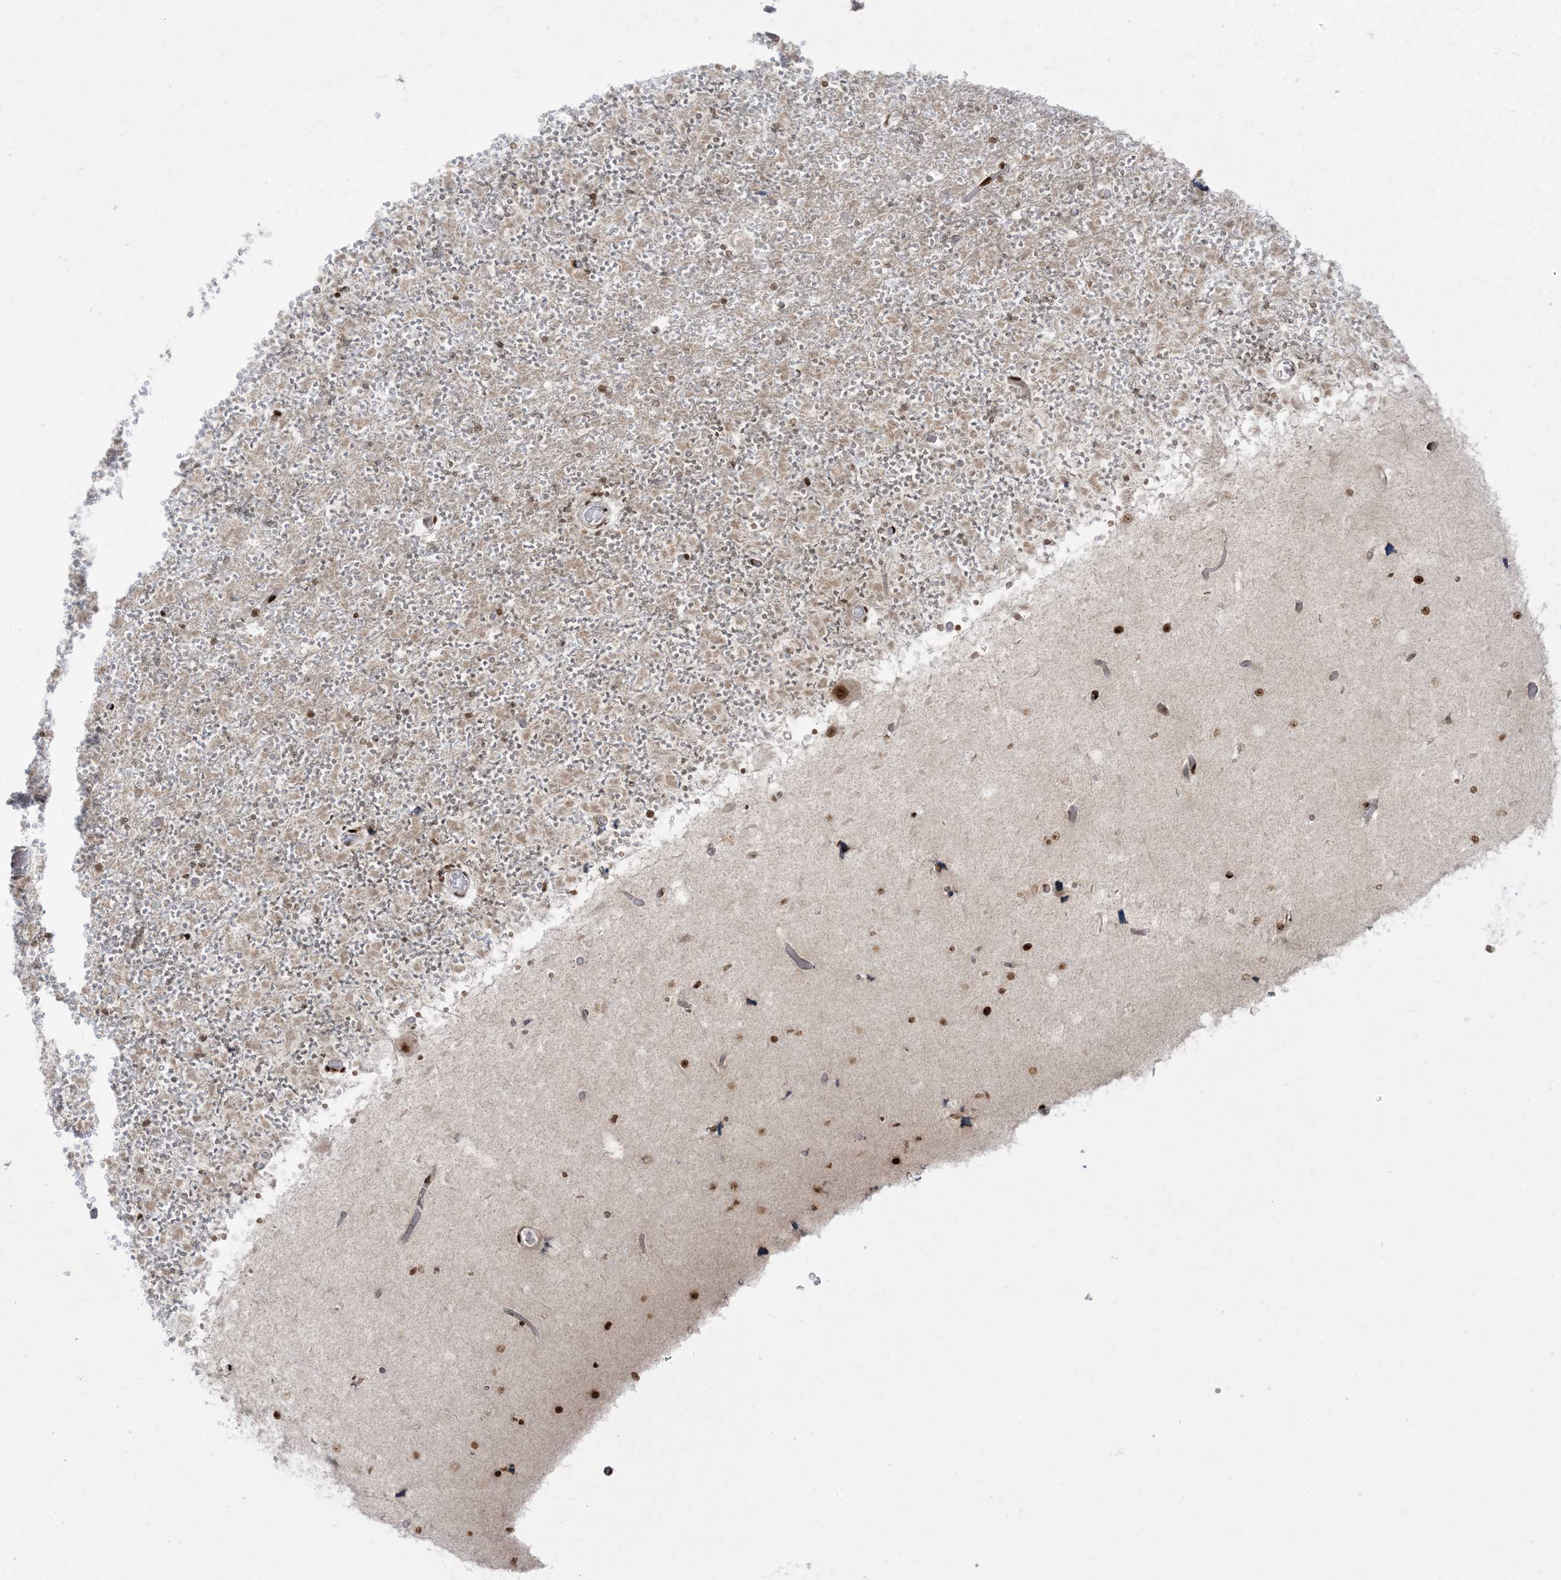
{"staining": {"intensity": "strong", "quantity": "<25%", "location": "nuclear"}, "tissue": "cerebellum", "cell_type": "Cells in granular layer", "image_type": "normal", "snomed": [{"axis": "morphology", "description": "Normal tissue, NOS"}, {"axis": "topography", "description": "Cerebellum"}], "caption": "Brown immunohistochemical staining in unremarkable human cerebellum demonstrates strong nuclear expression in approximately <25% of cells in granular layer.", "gene": "RBM10", "patient": {"sex": "male", "age": 57}}